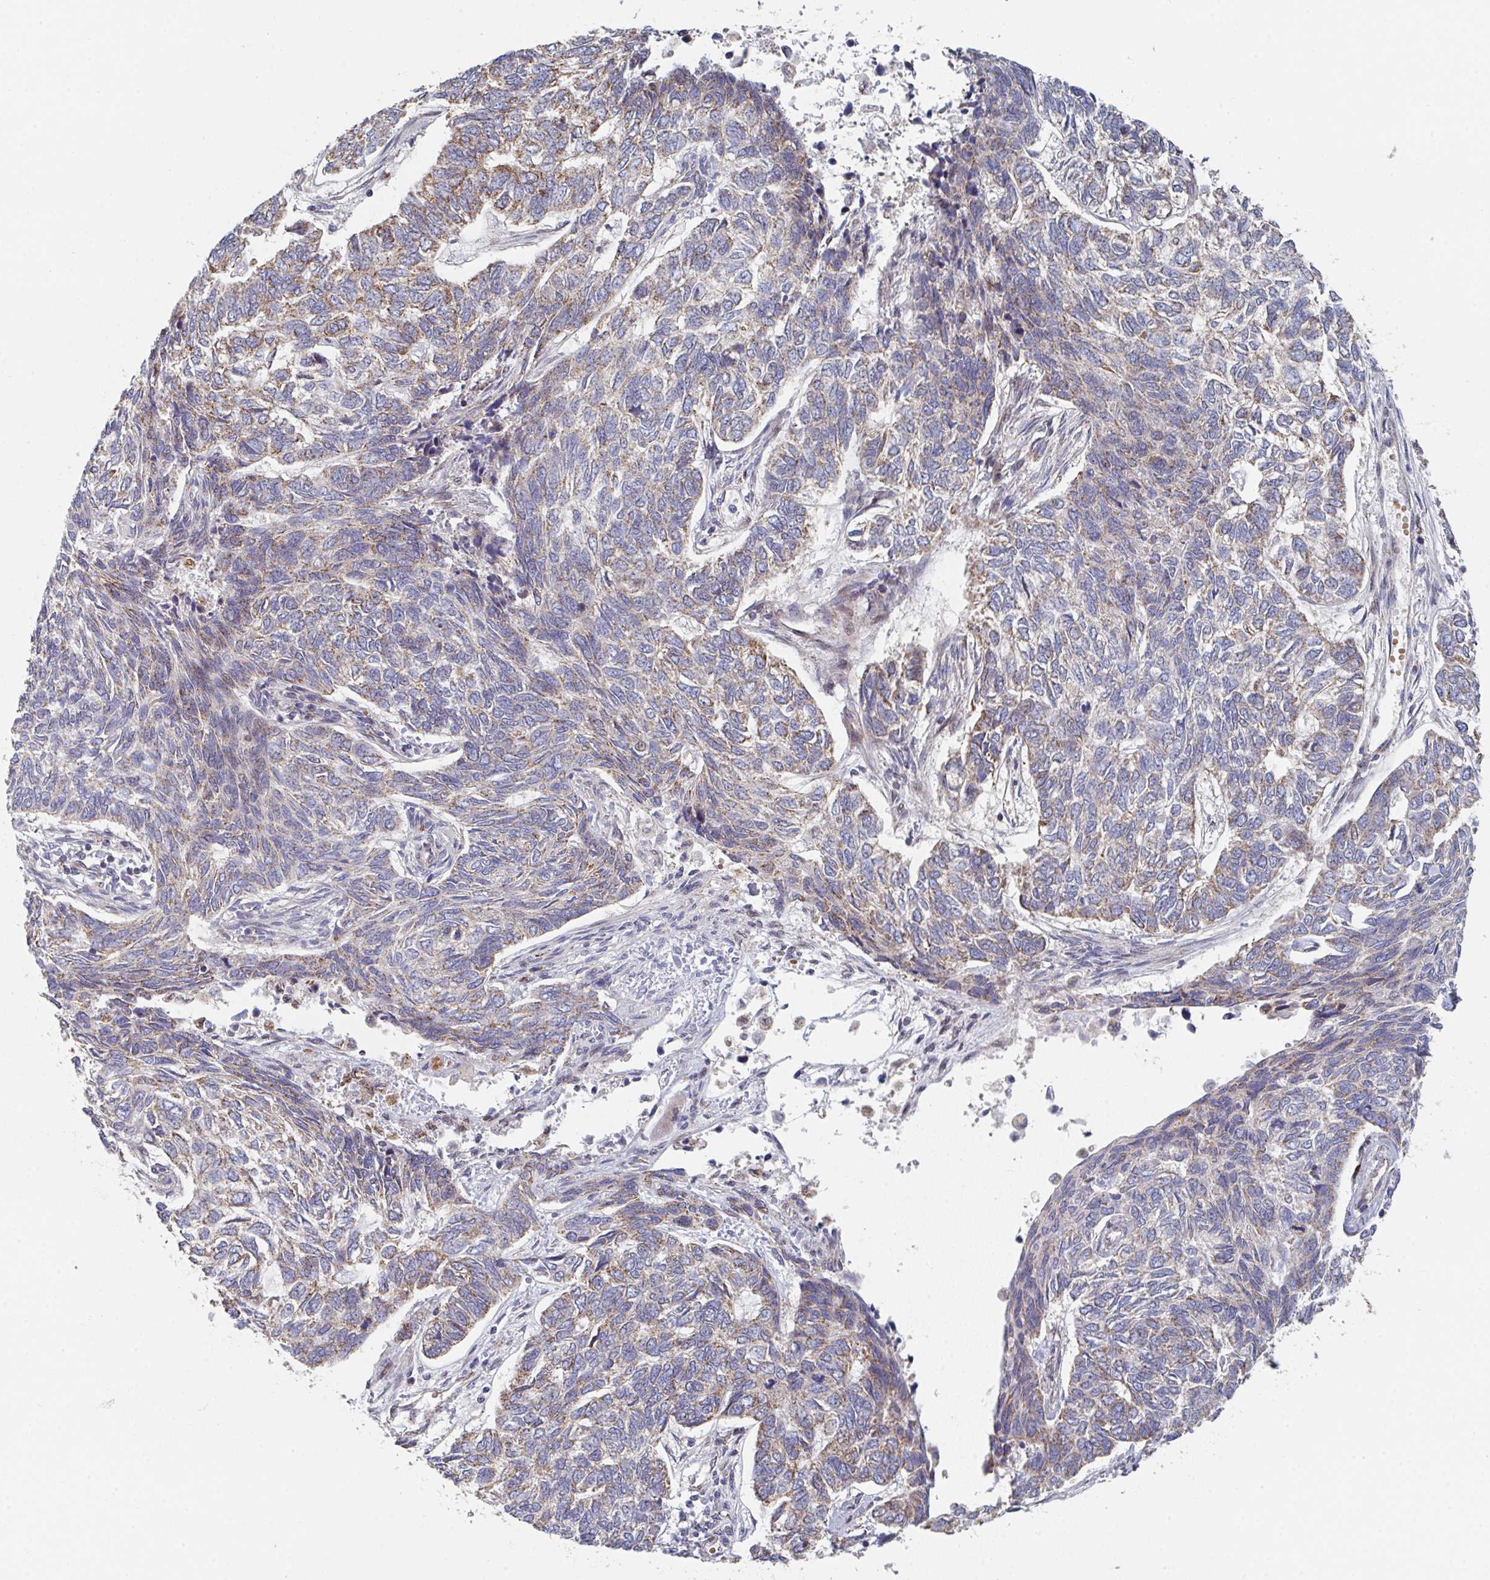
{"staining": {"intensity": "moderate", "quantity": "25%-75%", "location": "cytoplasmic/membranous"}, "tissue": "skin cancer", "cell_type": "Tumor cells", "image_type": "cancer", "snomed": [{"axis": "morphology", "description": "Basal cell carcinoma"}, {"axis": "topography", "description": "Skin"}], "caption": "Immunohistochemical staining of skin basal cell carcinoma demonstrates medium levels of moderate cytoplasmic/membranous staining in about 25%-75% of tumor cells.", "gene": "ZNF644", "patient": {"sex": "female", "age": 65}}